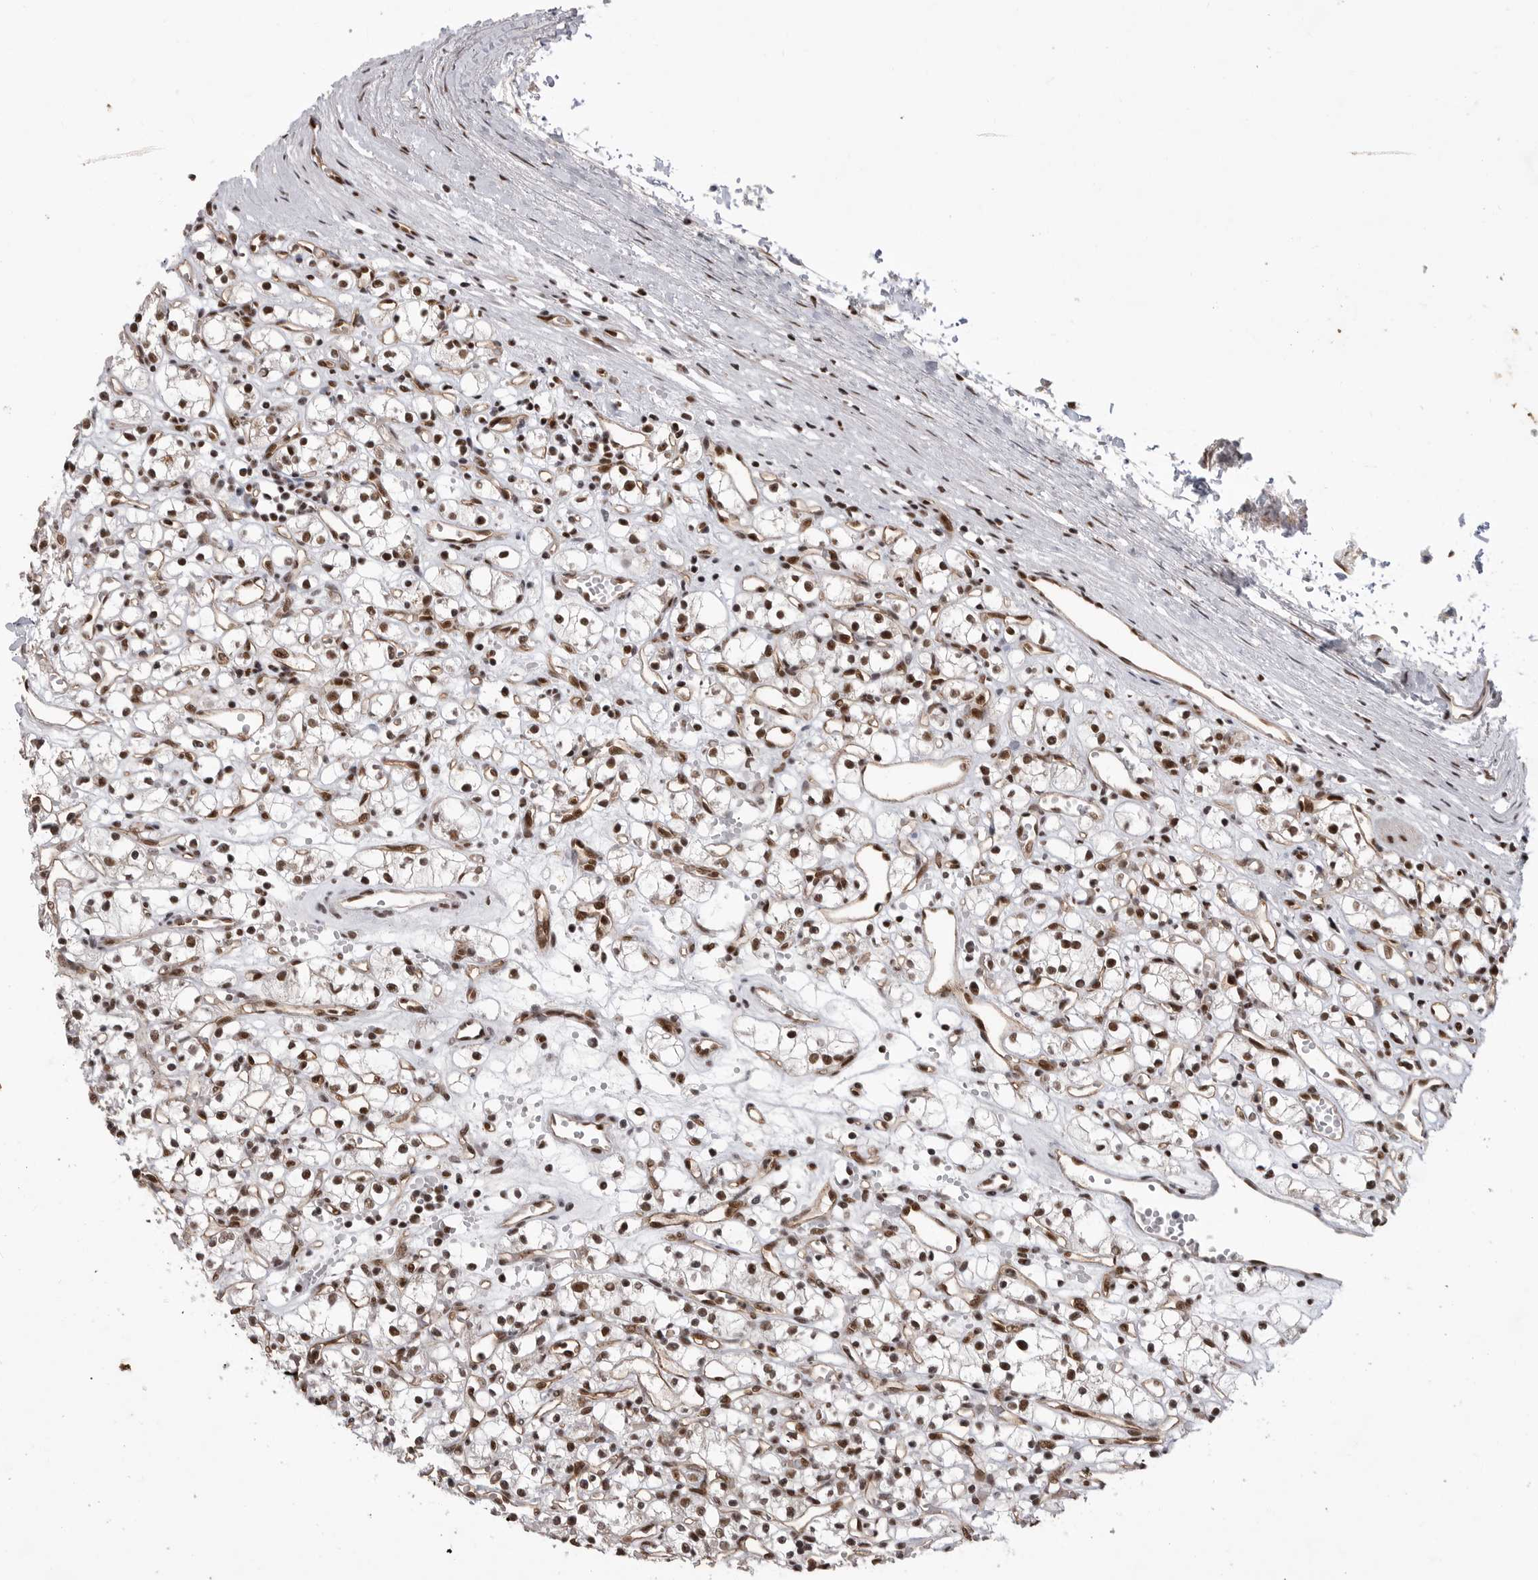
{"staining": {"intensity": "moderate", "quantity": ">75%", "location": "nuclear"}, "tissue": "renal cancer", "cell_type": "Tumor cells", "image_type": "cancer", "snomed": [{"axis": "morphology", "description": "Adenocarcinoma, NOS"}, {"axis": "topography", "description": "Kidney"}], "caption": "High-magnification brightfield microscopy of renal cancer (adenocarcinoma) stained with DAB (3,3'-diaminobenzidine) (brown) and counterstained with hematoxylin (blue). tumor cells exhibit moderate nuclear staining is appreciated in about>75% of cells.", "gene": "PPP1R8", "patient": {"sex": "female", "age": 59}}